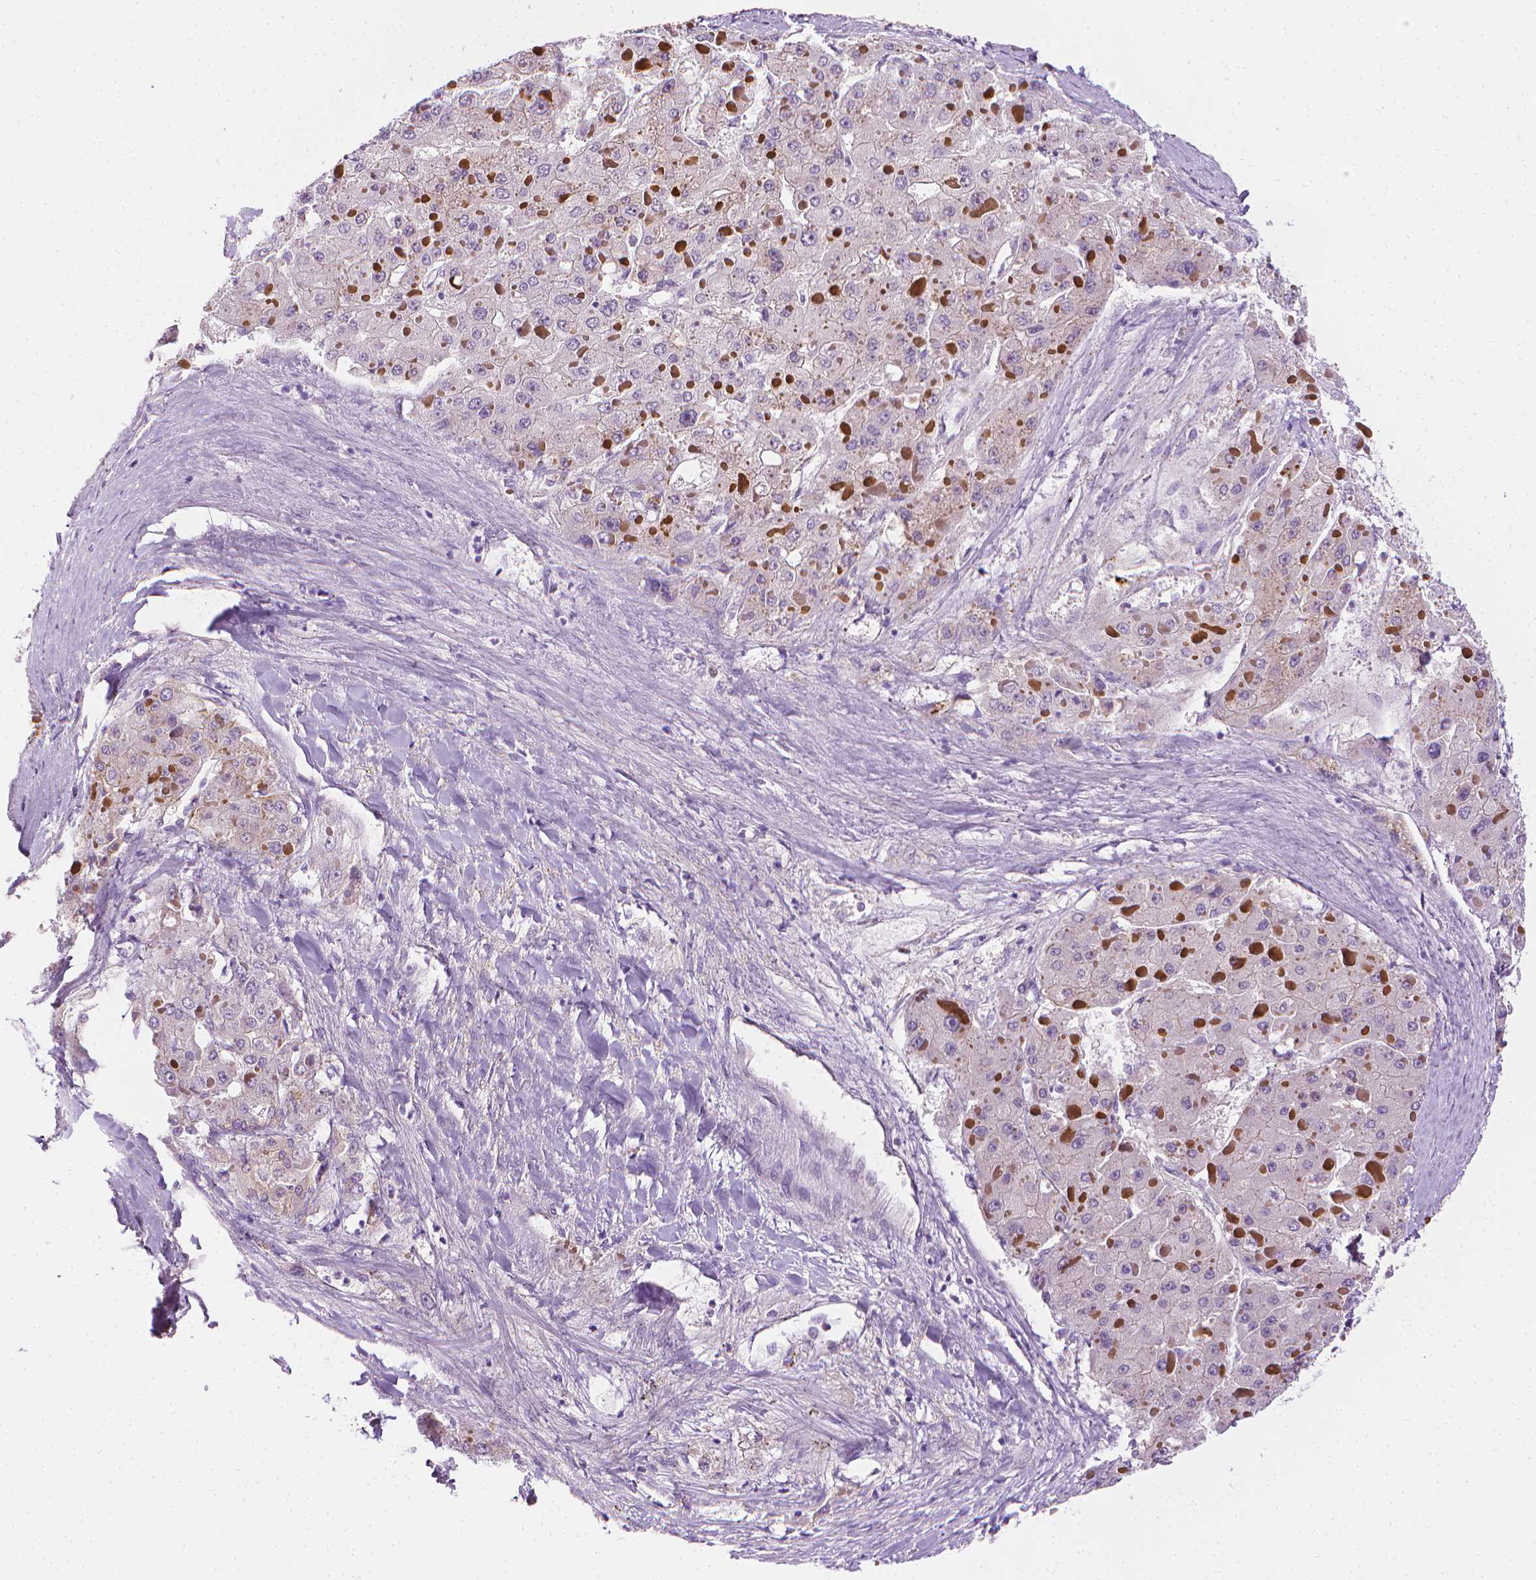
{"staining": {"intensity": "negative", "quantity": "none", "location": "none"}, "tissue": "liver cancer", "cell_type": "Tumor cells", "image_type": "cancer", "snomed": [{"axis": "morphology", "description": "Carcinoma, Hepatocellular, NOS"}, {"axis": "topography", "description": "Liver"}], "caption": "Liver hepatocellular carcinoma stained for a protein using immunohistochemistry (IHC) shows no expression tumor cells.", "gene": "MCOLN3", "patient": {"sex": "female", "age": 73}}